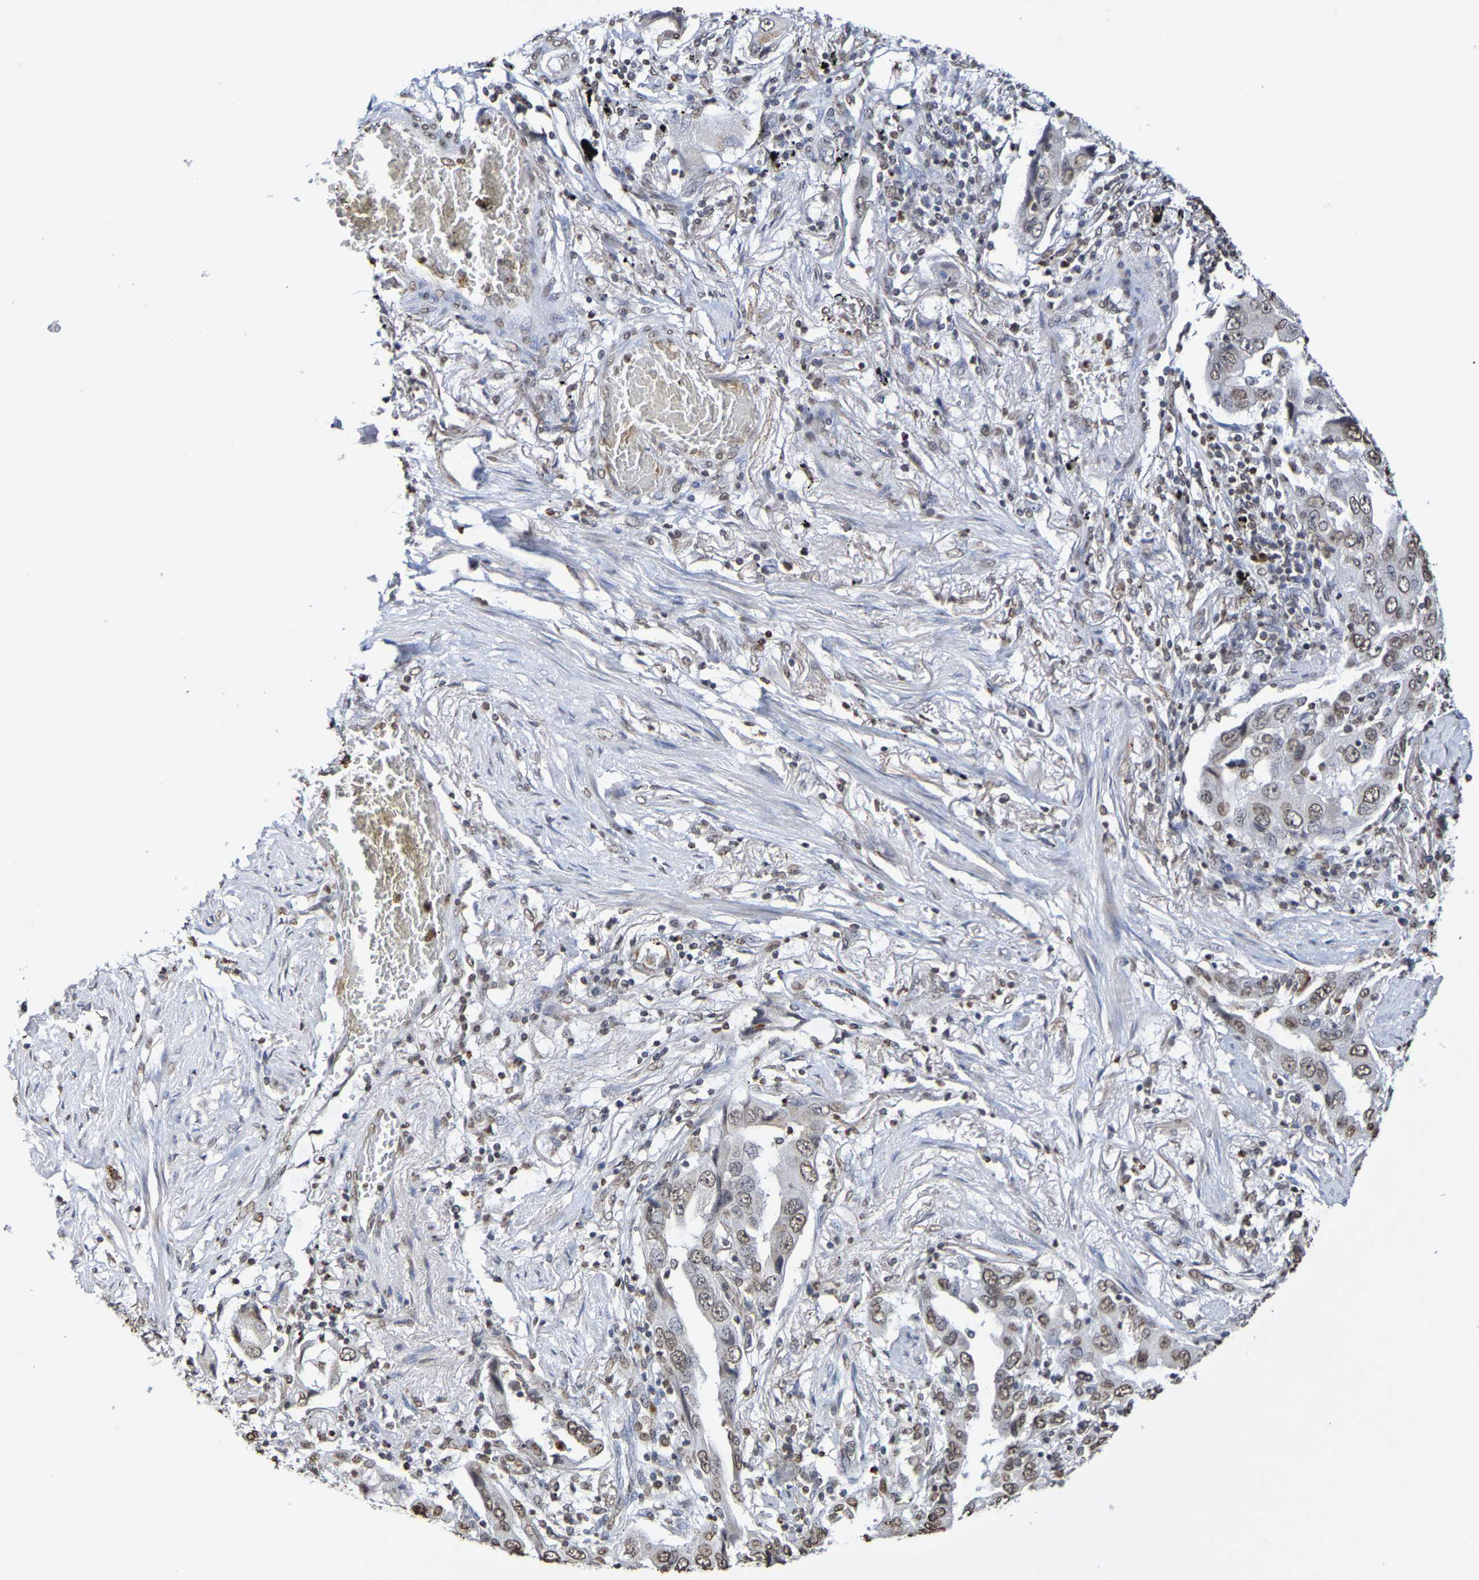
{"staining": {"intensity": "weak", "quantity": ">75%", "location": "nuclear"}, "tissue": "lung cancer", "cell_type": "Tumor cells", "image_type": "cancer", "snomed": [{"axis": "morphology", "description": "Adenocarcinoma, NOS"}, {"axis": "topography", "description": "Lung"}], "caption": "A high-resolution image shows IHC staining of lung cancer, which demonstrates weak nuclear expression in about >75% of tumor cells.", "gene": "ATF4", "patient": {"sex": "female", "age": 65}}